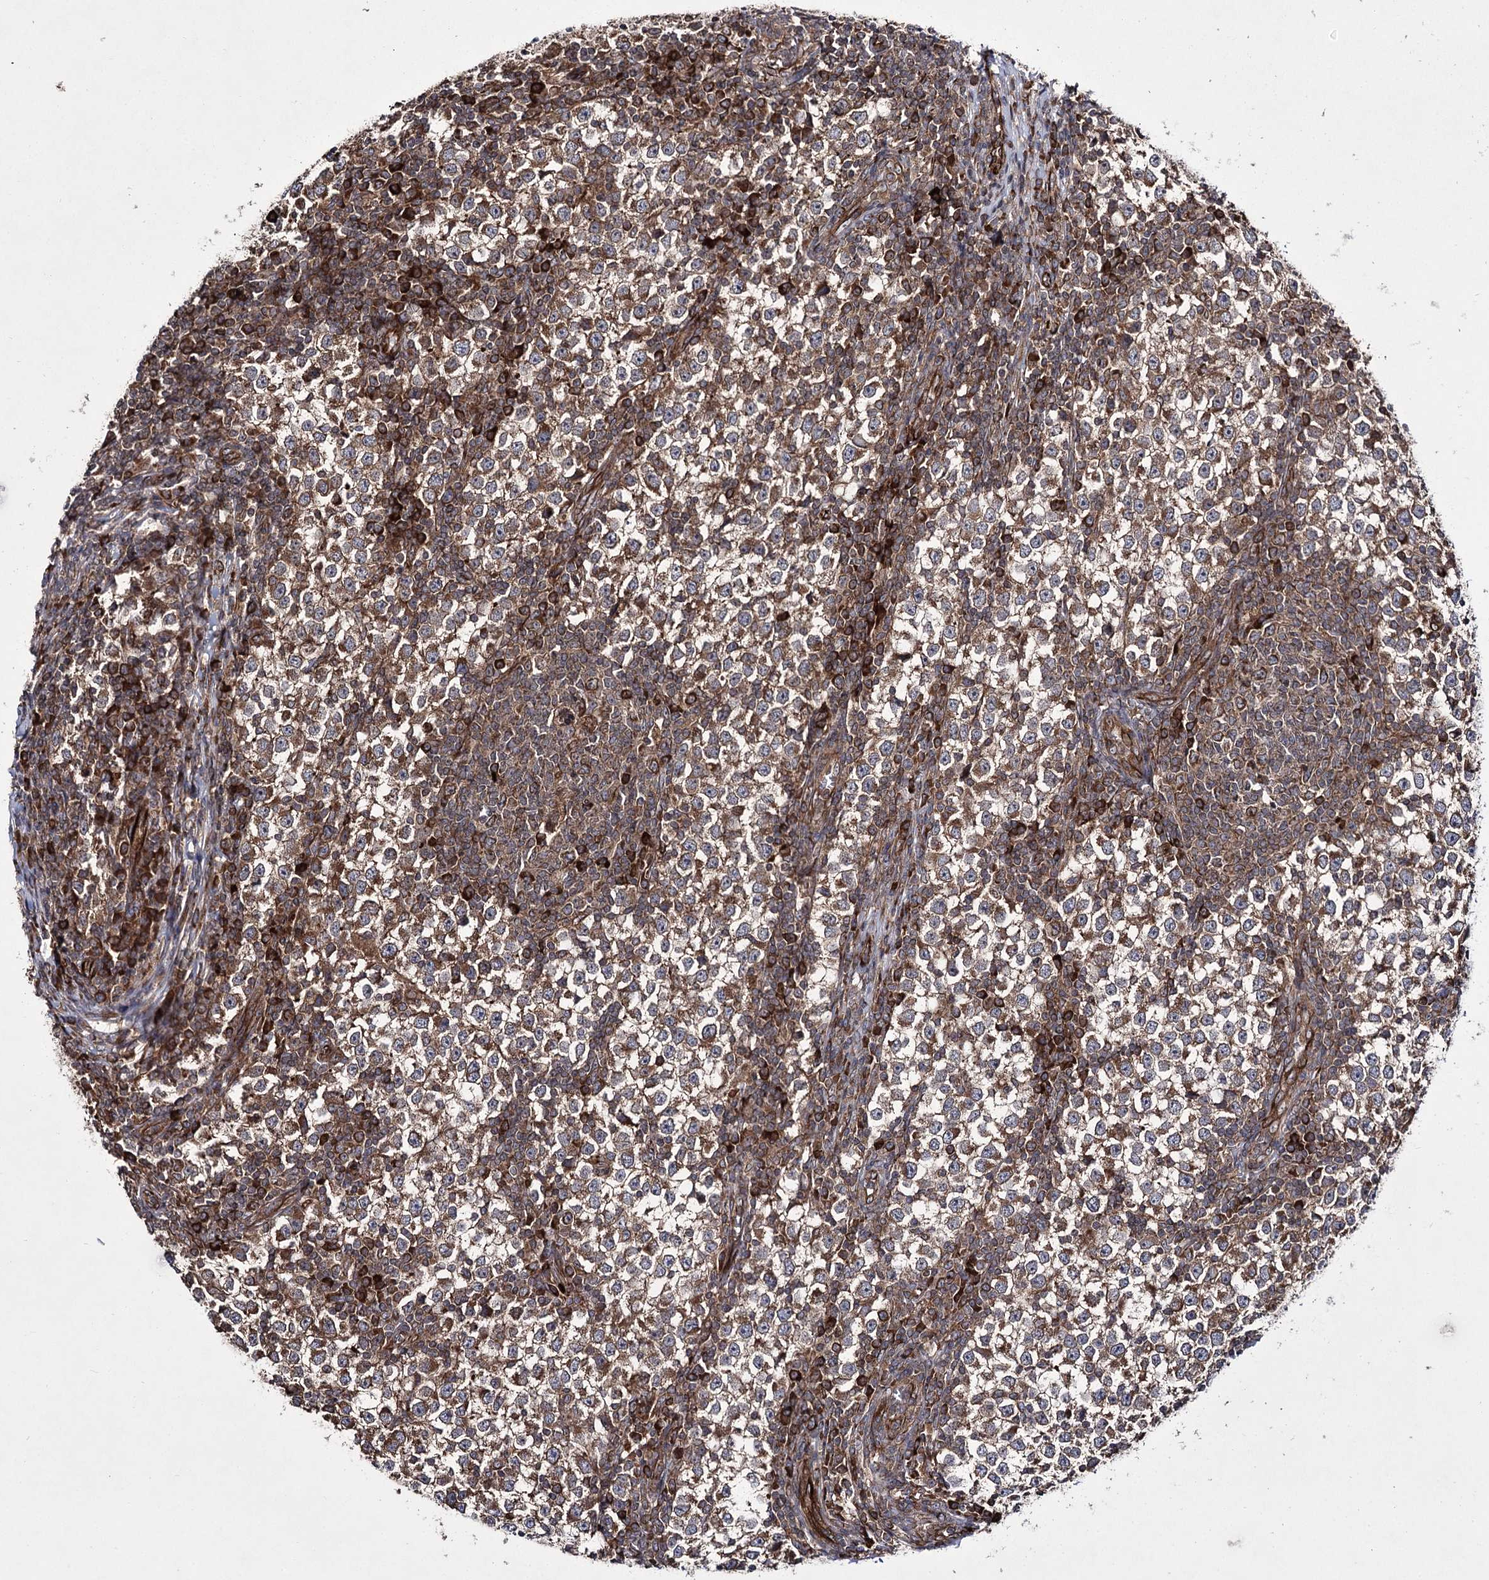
{"staining": {"intensity": "moderate", "quantity": ">75%", "location": "cytoplasmic/membranous"}, "tissue": "testis cancer", "cell_type": "Tumor cells", "image_type": "cancer", "snomed": [{"axis": "morphology", "description": "Seminoma, NOS"}, {"axis": "topography", "description": "Testis"}], "caption": "Immunohistochemical staining of testis cancer exhibits moderate cytoplasmic/membranous protein positivity in about >75% of tumor cells.", "gene": "HECTD2", "patient": {"sex": "male", "age": 65}}